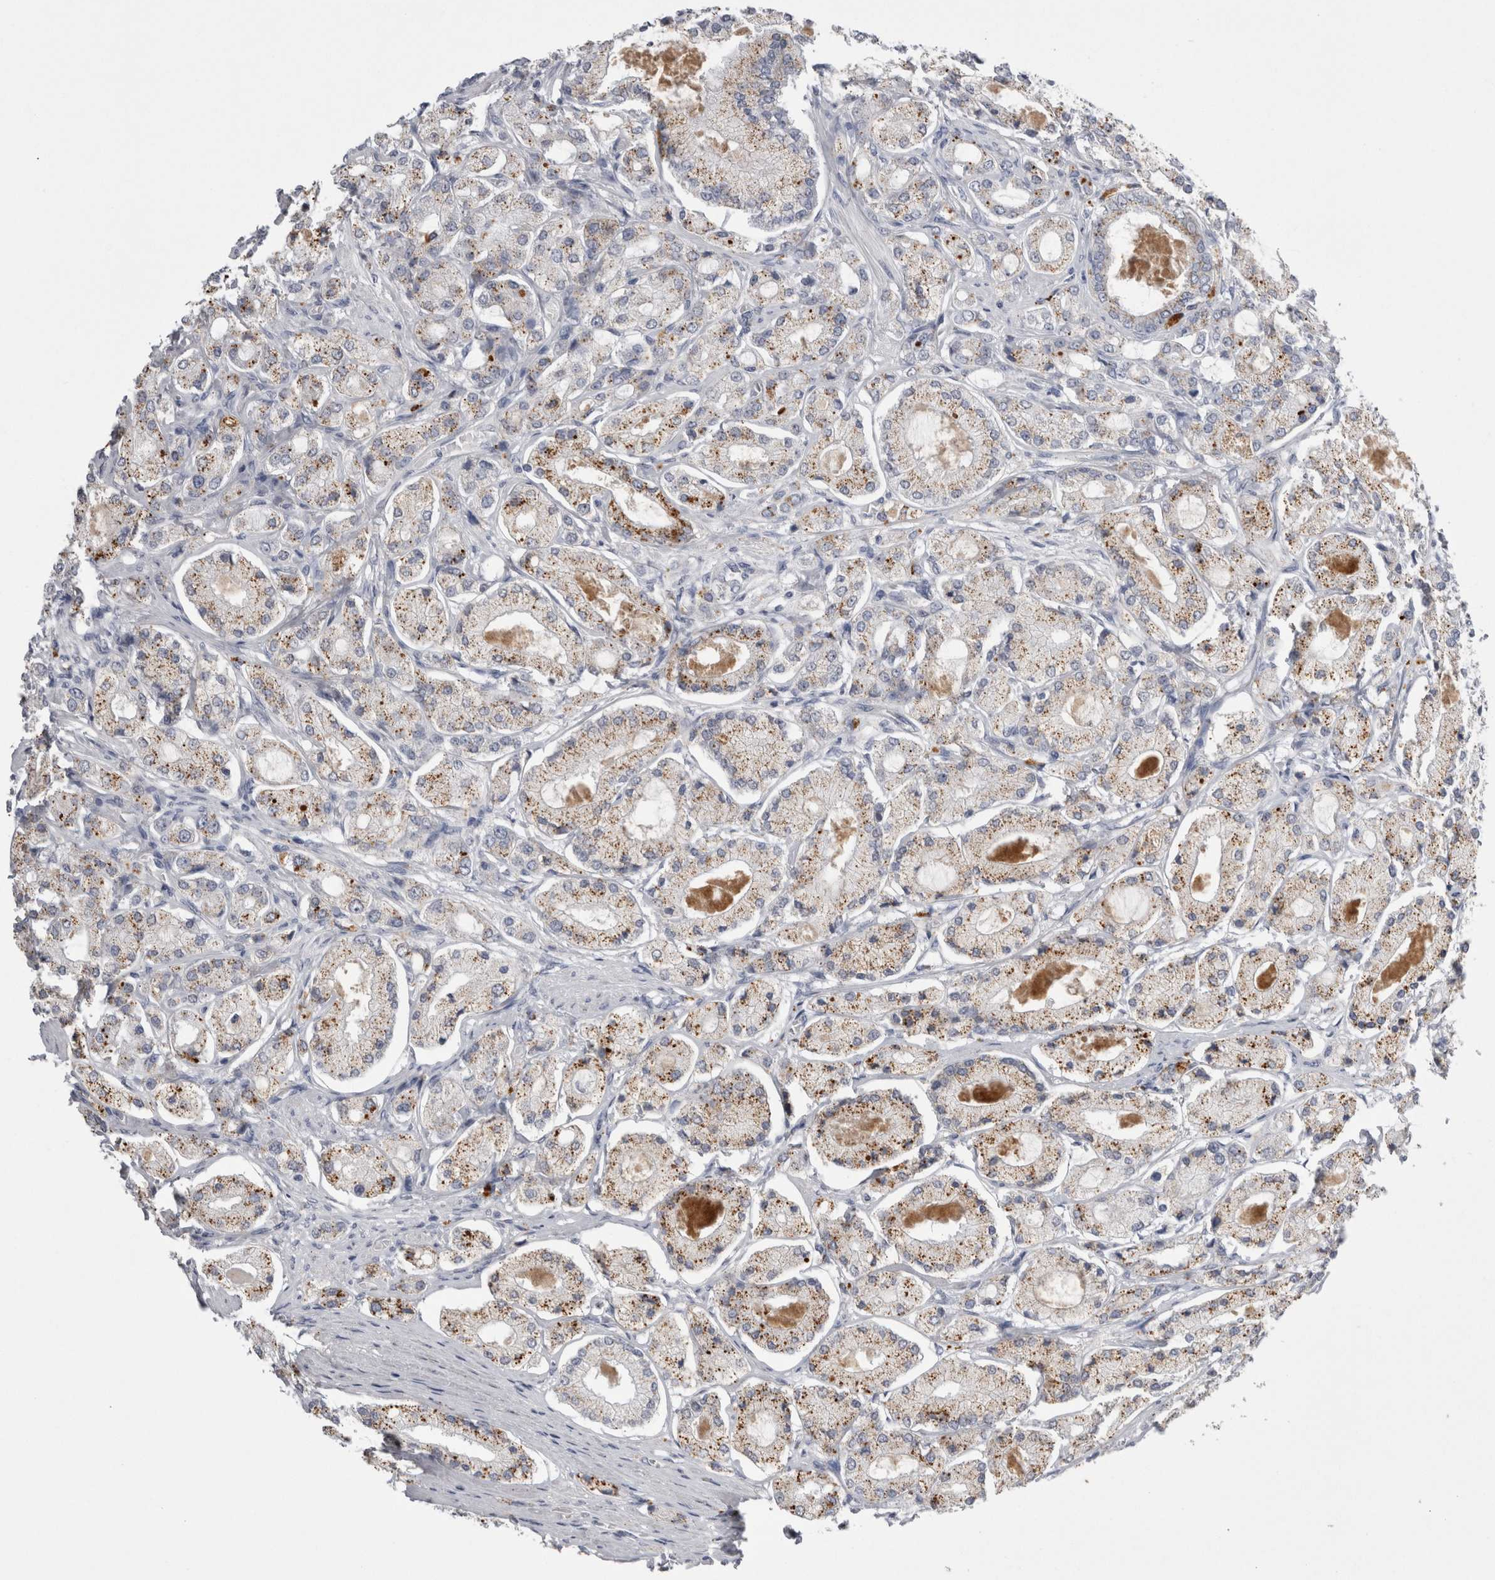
{"staining": {"intensity": "moderate", "quantity": "25%-75%", "location": "cytoplasmic/membranous"}, "tissue": "prostate cancer", "cell_type": "Tumor cells", "image_type": "cancer", "snomed": [{"axis": "morphology", "description": "Adenocarcinoma, High grade"}, {"axis": "topography", "description": "Prostate"}], "caption": "Prostate cancer stained with DAB immunohistochemistry (IHC) exhibits medium levels of moderate cytoplasmic/membranous expression in approximately 25%-75% of tumor cells.", "gene": "EPDR1", "patient": {"sex": "male", "age": 65}}